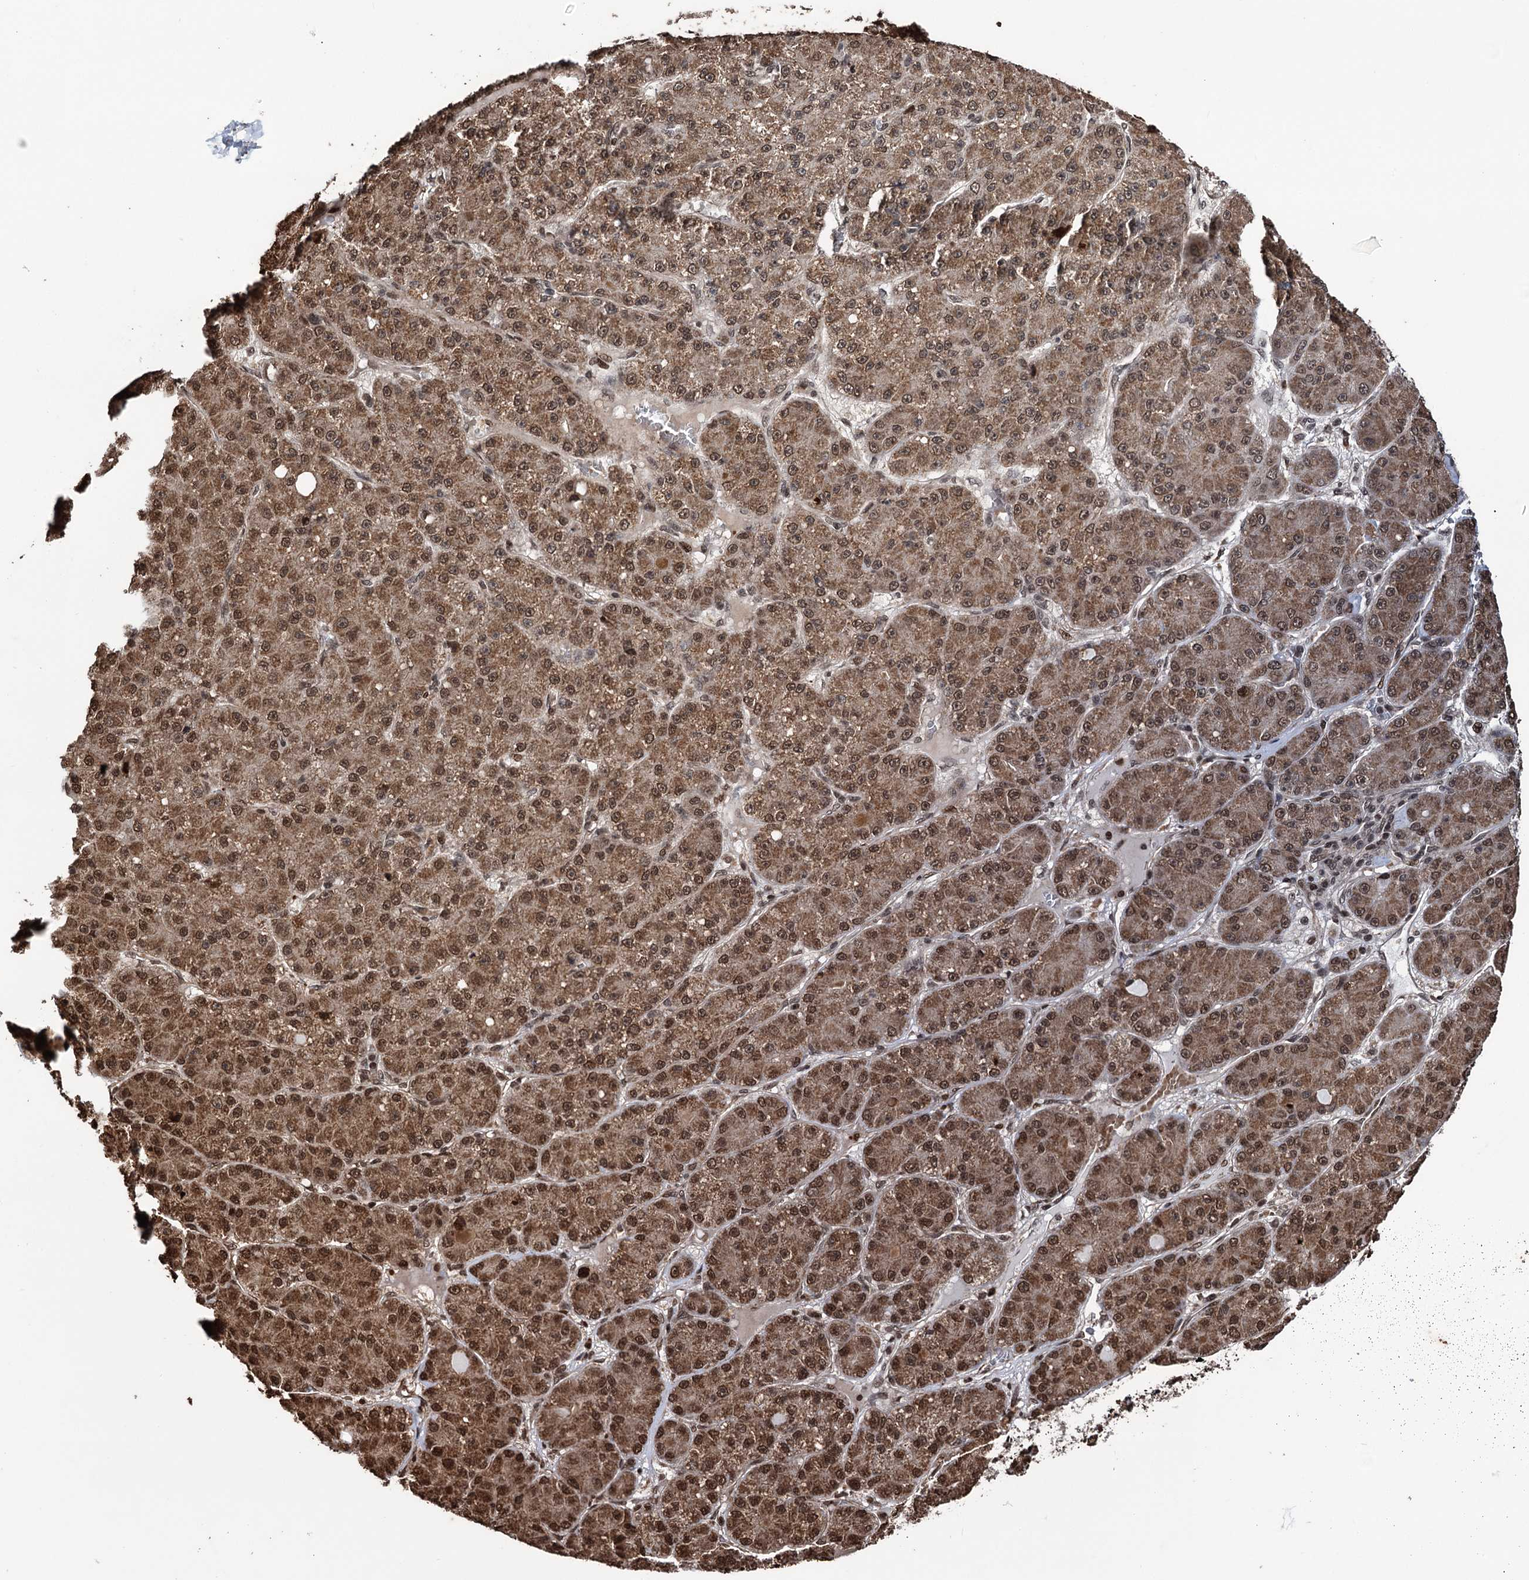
{"staining": {"intensity": "moderate", "quantity": ">75%", "location": "cytoplasmic/membranous,nuclear"}, "tissue": "liver cancer", "cell_type": "Tumor cells", "image_type": "cancer", "snomed": [{"axis": "morphology", "description": "Carcinoma, Hepatocellular, NOS"}, {"axis": "topography", "description": "Liver"}], "caption": "Brown immunohistochemical staining in human hepatocellular carcinoma (liver) shows moderate cytoplasmic/membranous and nuclear expression in approximately >75% of tumor cells. (Brightfield microscopy of DAB IHC at high magnification).", "gene": "EYA4", "patient": {"sex": "male", "age": 67}}